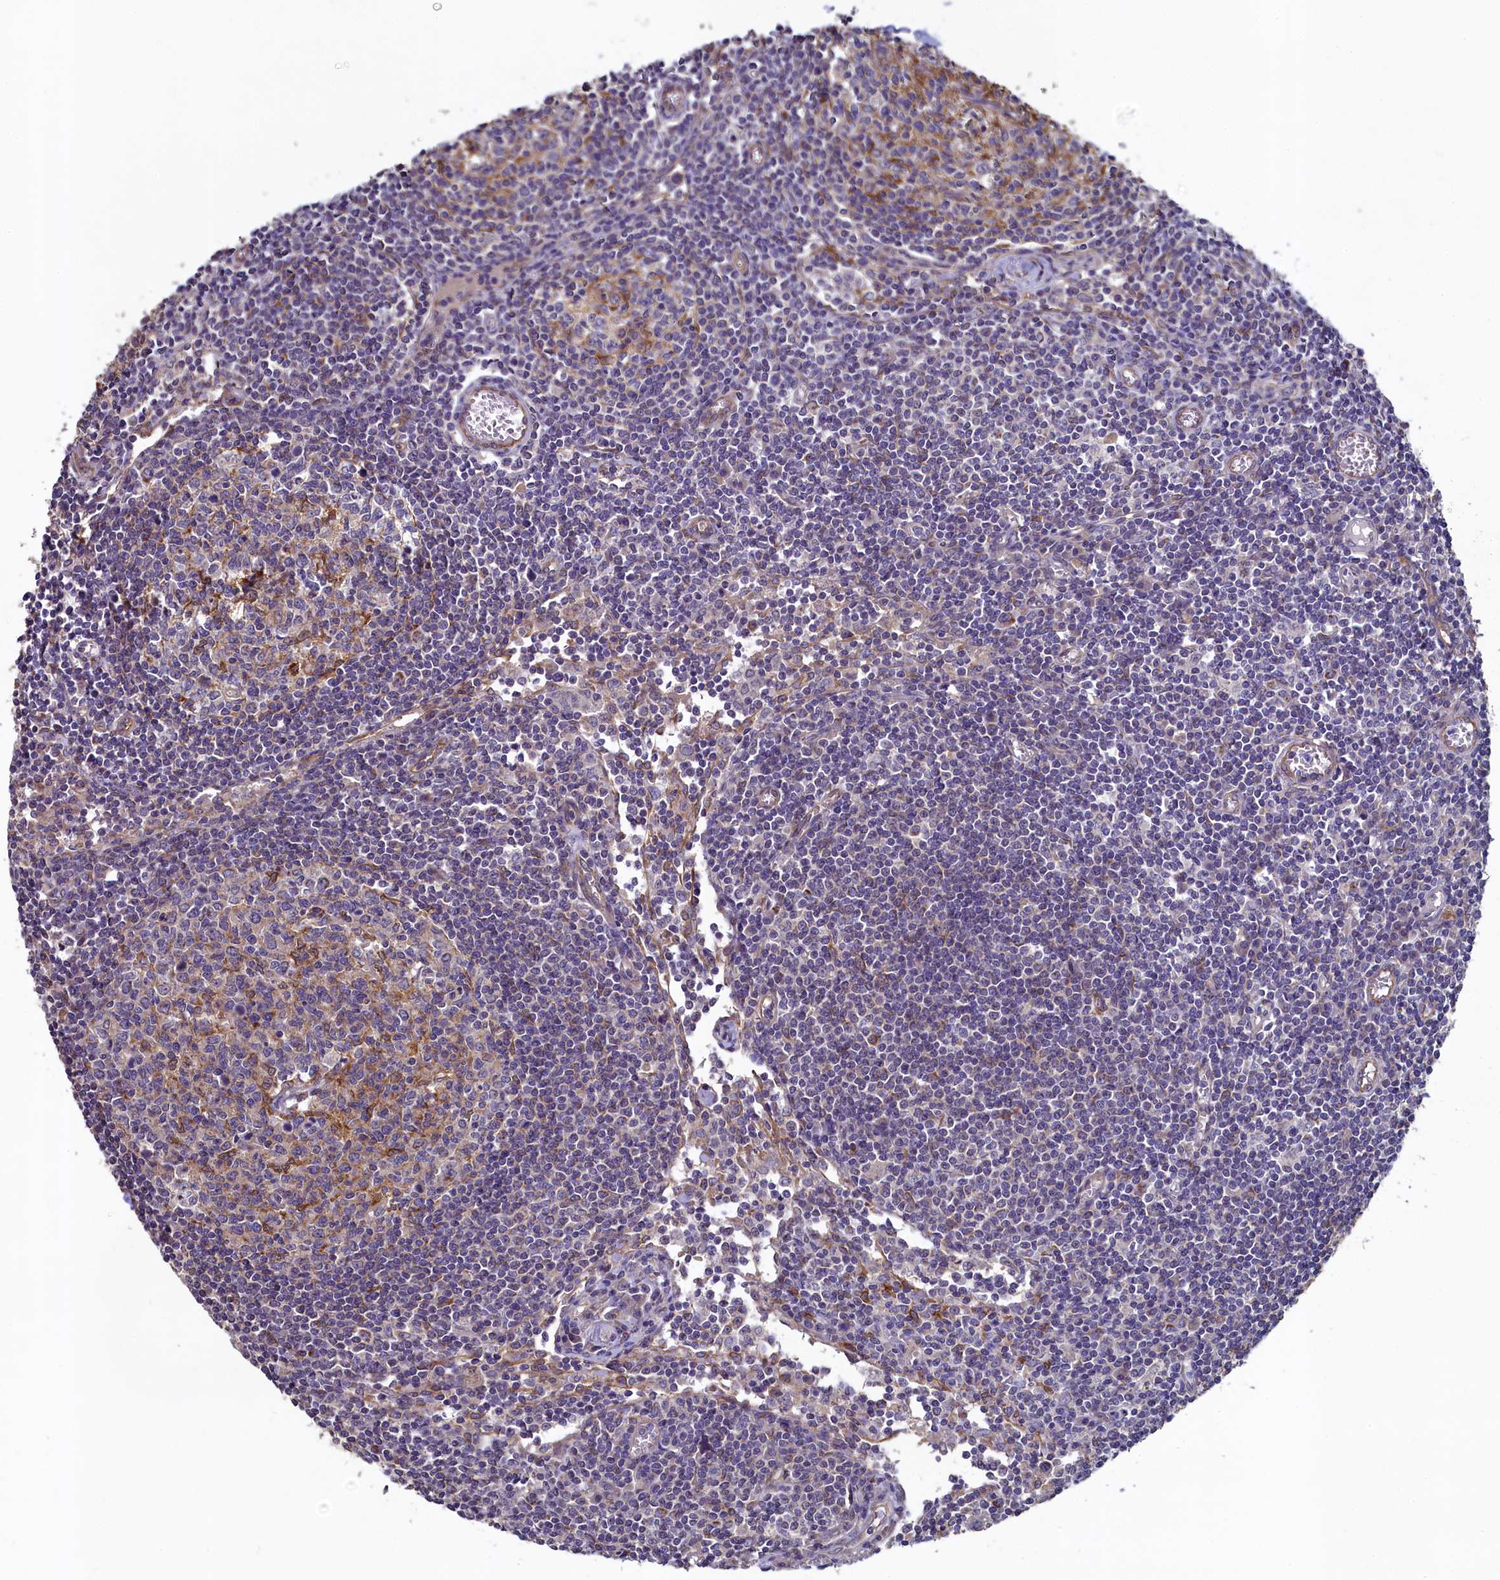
{"staining": {"intensity": "moderate", "quantity": "<25%", "location": "cytoplasmic/membranous"}, "tissue": "lymph node", "cell_type": "Germinal center cells", "image_type": "normal", "snomed": [{"axis": "morphology", "description": "Normal tissue, NOS"}, {"axis": "topography", "description": "Lymph node"}], "caption": "This is an image of IHC staining of normal lymph node, which shows moderate positivity in the cytoplasmic/membranous of germinal center cells.", "gene": "SPATA2L", "patient": {"sex": "female", "age": 55}}